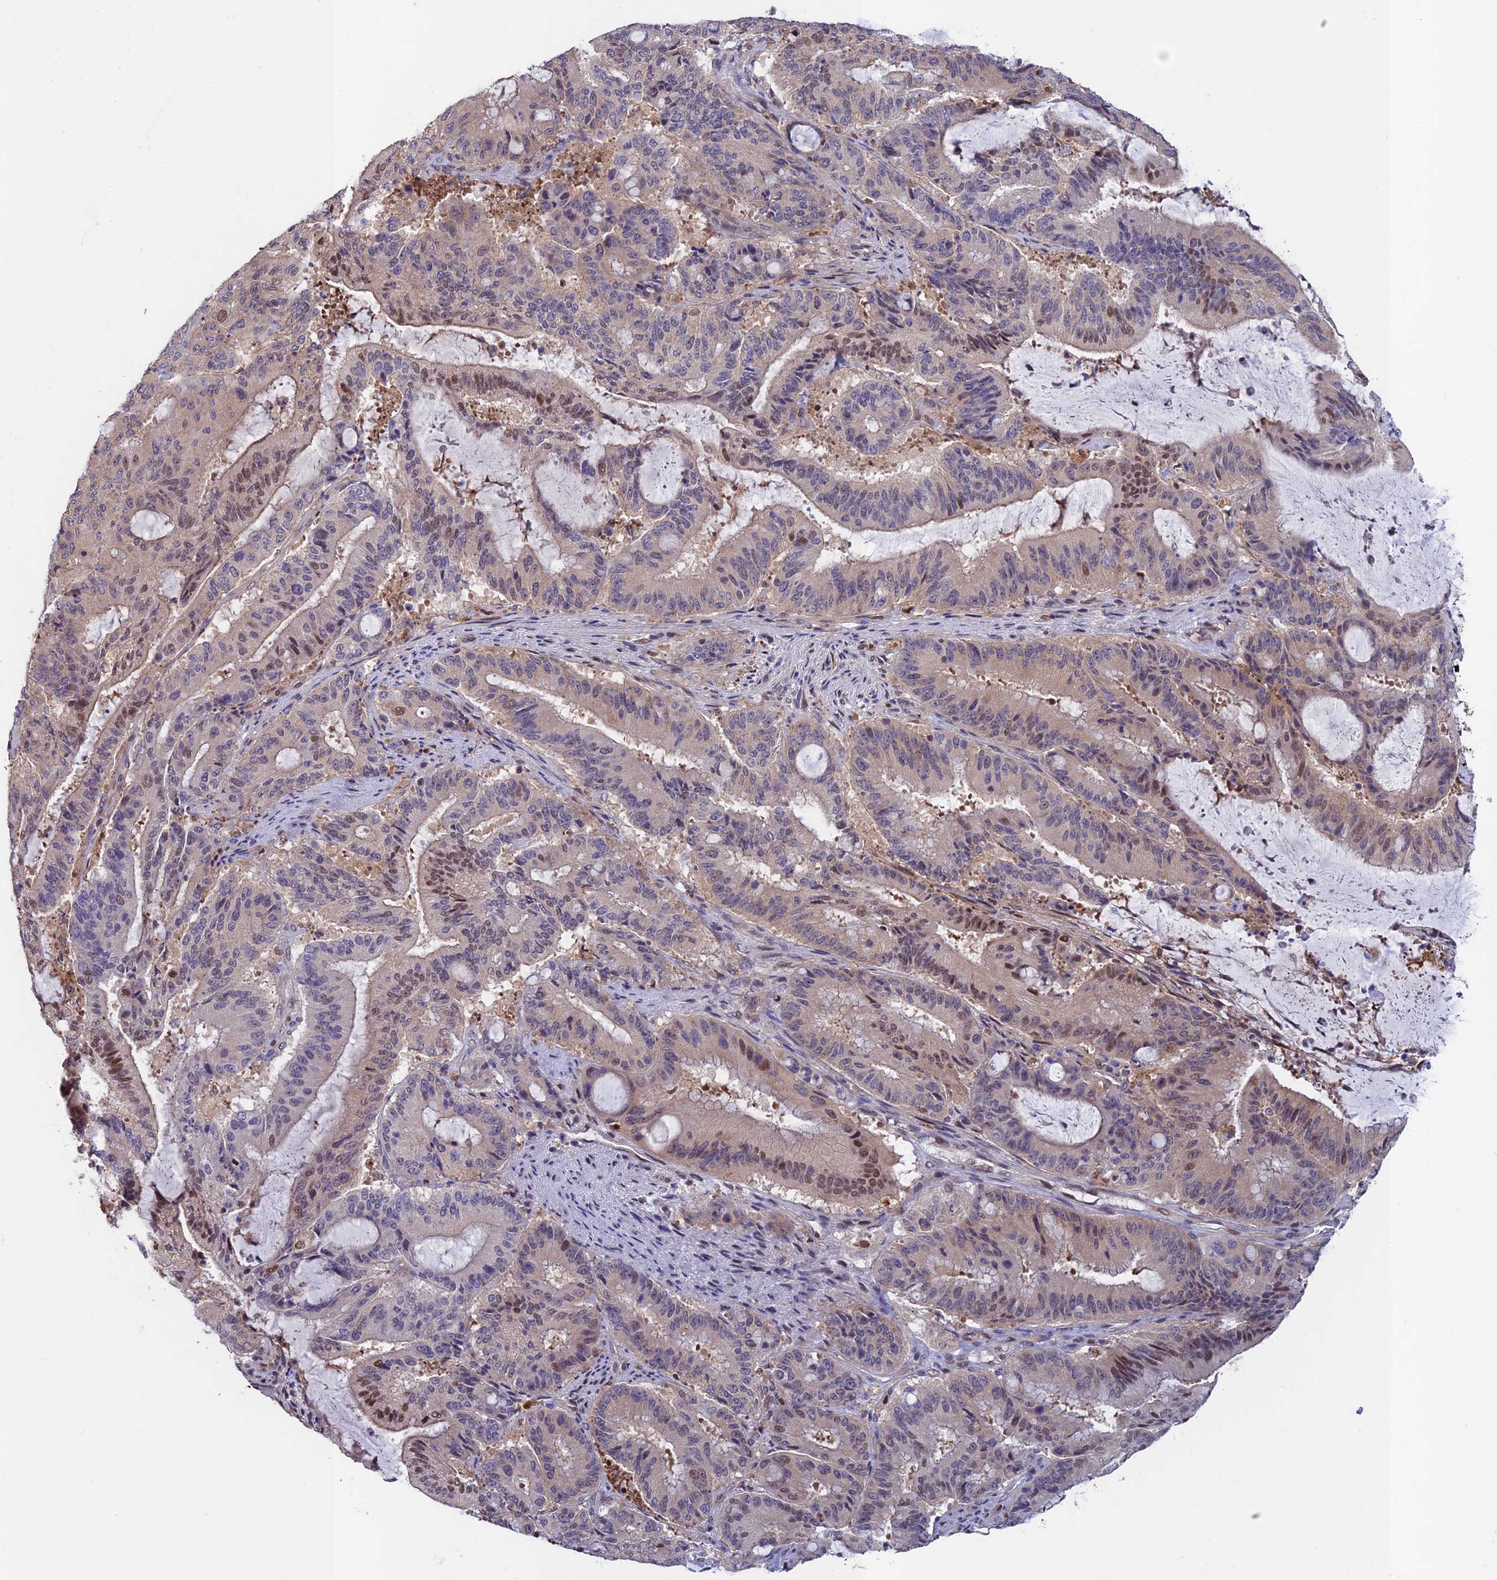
{"staining": {"intensity": "moderate", "quantity": "<25%", "location": "nuclear"}, "tissue": "liver cancer", "cell_type": "Tumor cells", "image_type": "cancer", "snomed": [{"axis": "morphology", "description": "Normal tissue, NOS"}, {"axis": "morphology", "description": "Cholangiocarcinoma"}, {"axis": "topography", "description": "Liver"}, {"axis": "topography", "description": "Peripheral nerve tissue"}], "caption": "Immunohistochemical staining of human liver cancer shows moderate nuclear protein staining in about <25% of tumor cells.", "gene": "MAST2", "patient": {"sex": "female", "age": 73}}